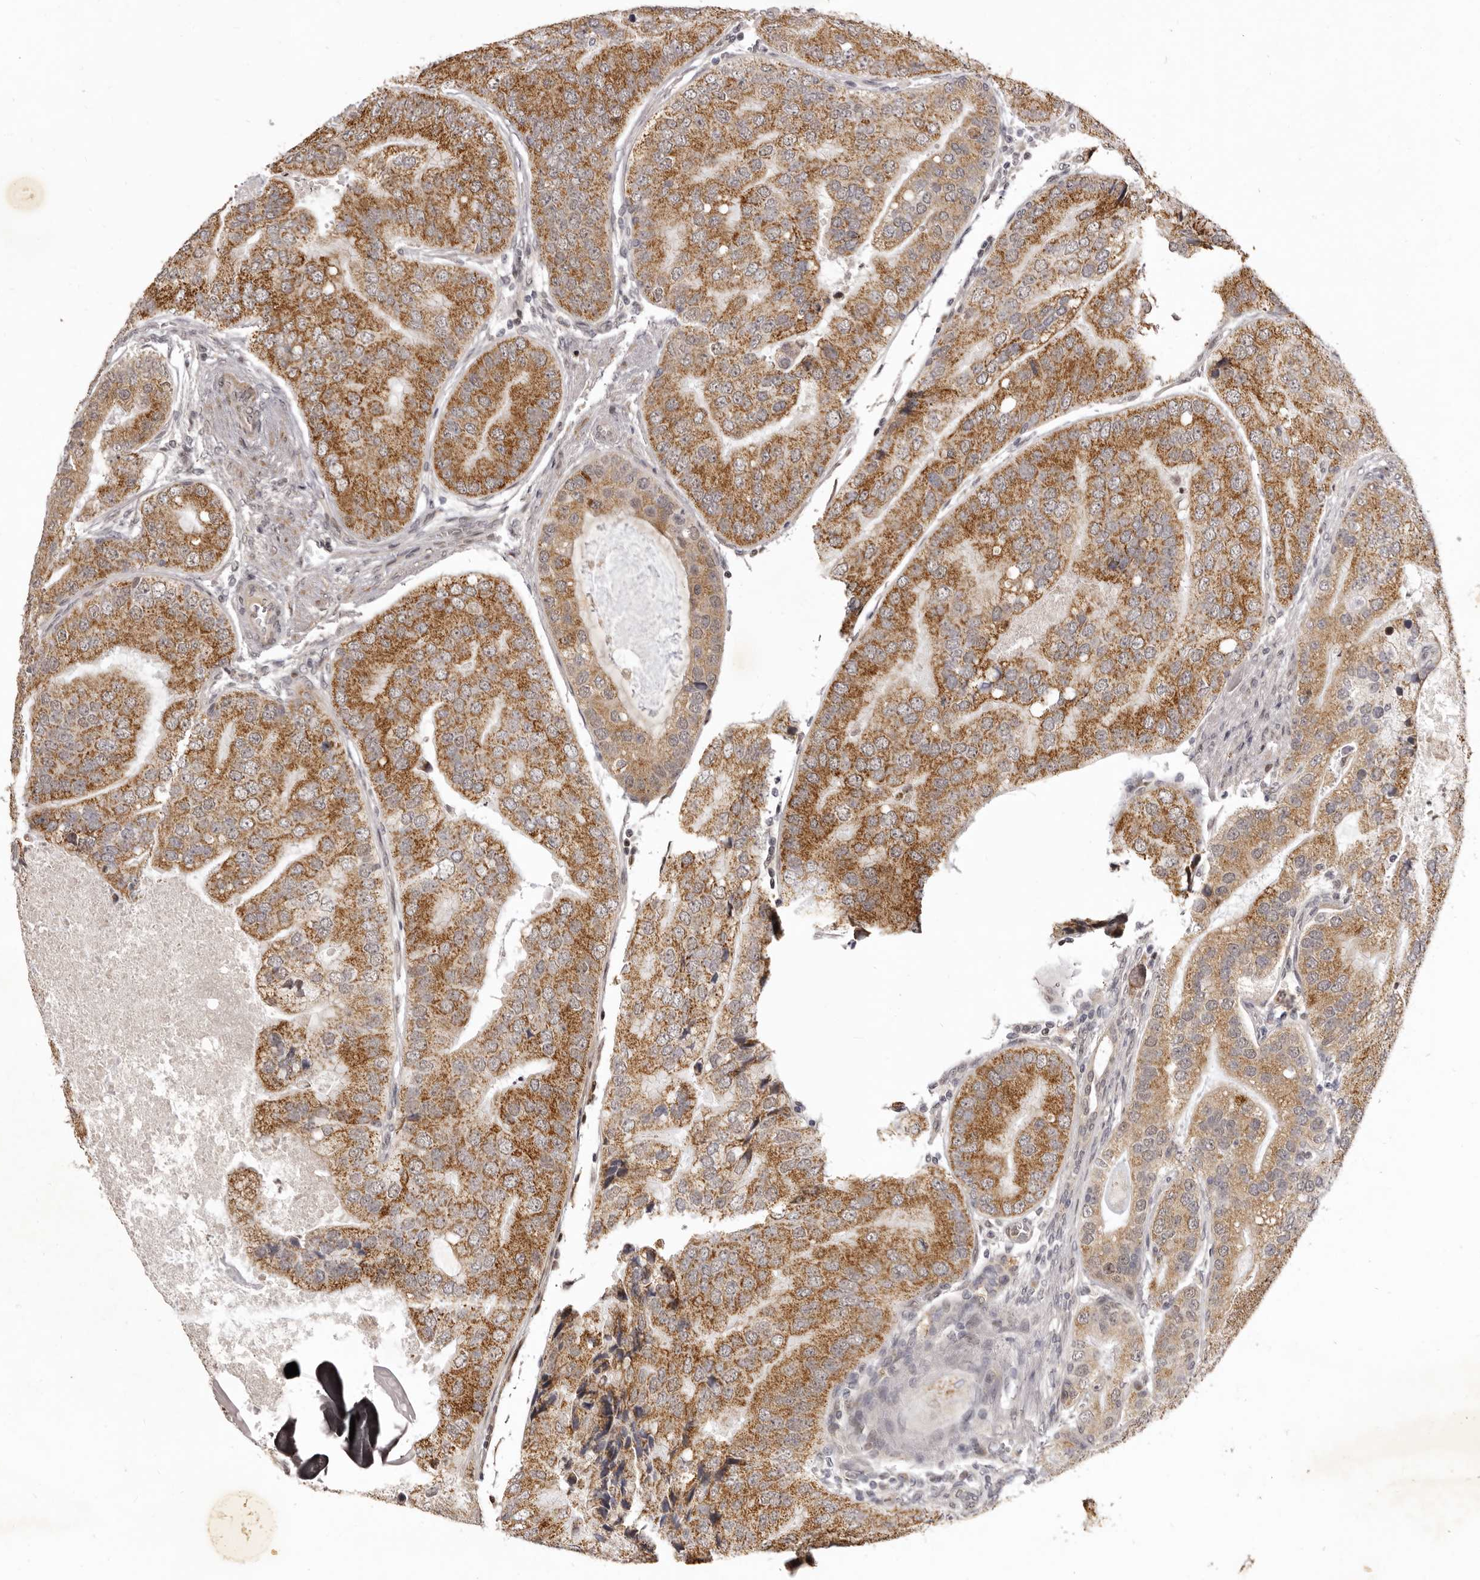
{"staining": {"intensity": "strong", "quantity": ">75%", "location": "cytoplasmic/membranous"}, "tissue": "prostate cancer", "cell_type": "Tumor cells", "image_type": "cancer", "snomed": [{"axis": "morphology", "description": "Adenocarcinoma, High grade"}, {"axis": "topography", "description": "Prostate"}], "caption": "An immunohistochemistry micrograph of neoplastic tissue is shown. Protein staining in brown highlights strong cytoplasmic/membranous positivity in high-grade adenocarcinoma (prostate) within tumor cells.", "gene": "ZNF326", "patient": {"sex": "male", "age": 70}}